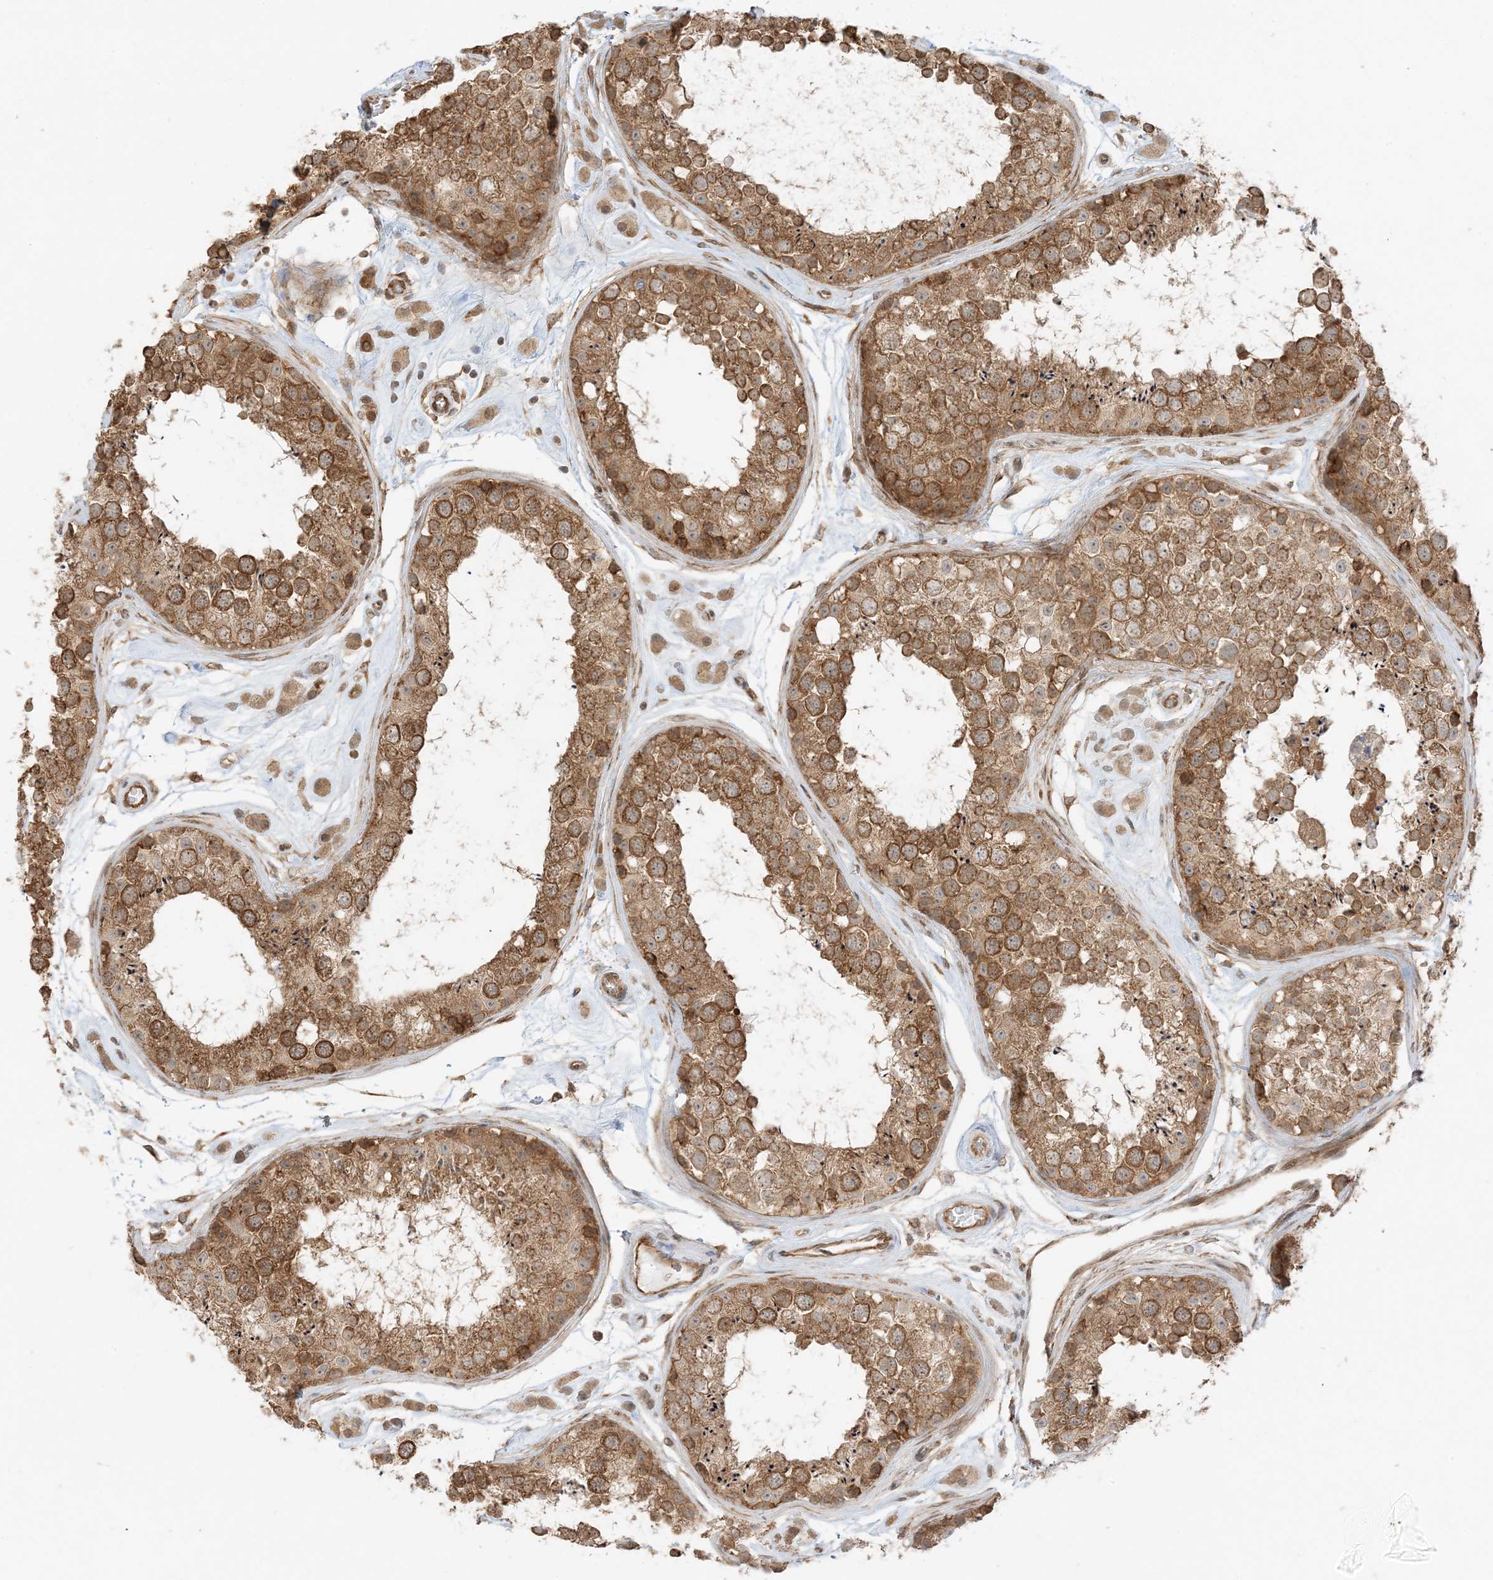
{"staining": {"intensity": "moderate", "quantity": ">75%", "location": "cytoplasmic/membranous"}, "tissue": "testis", "cell_type": "Cells in seminiferous ducts", "image_type": "normal", "snomed": [{"axis": "morphology", "description": "Normal tissue, NOS"}, {"axis": "topography", "description": "Testis"}], "caption": "Testis stained for a protein shows moderate cytoplasmic/membranous positivity in cells in seminiferous ducts. The protein is stained brown, and the nuclei are stained in blue (DAB IHC with brightfield microscopy, high magnification).", "gene": "UBAP2L", "patient": {"sex": "male", "age": 25}}